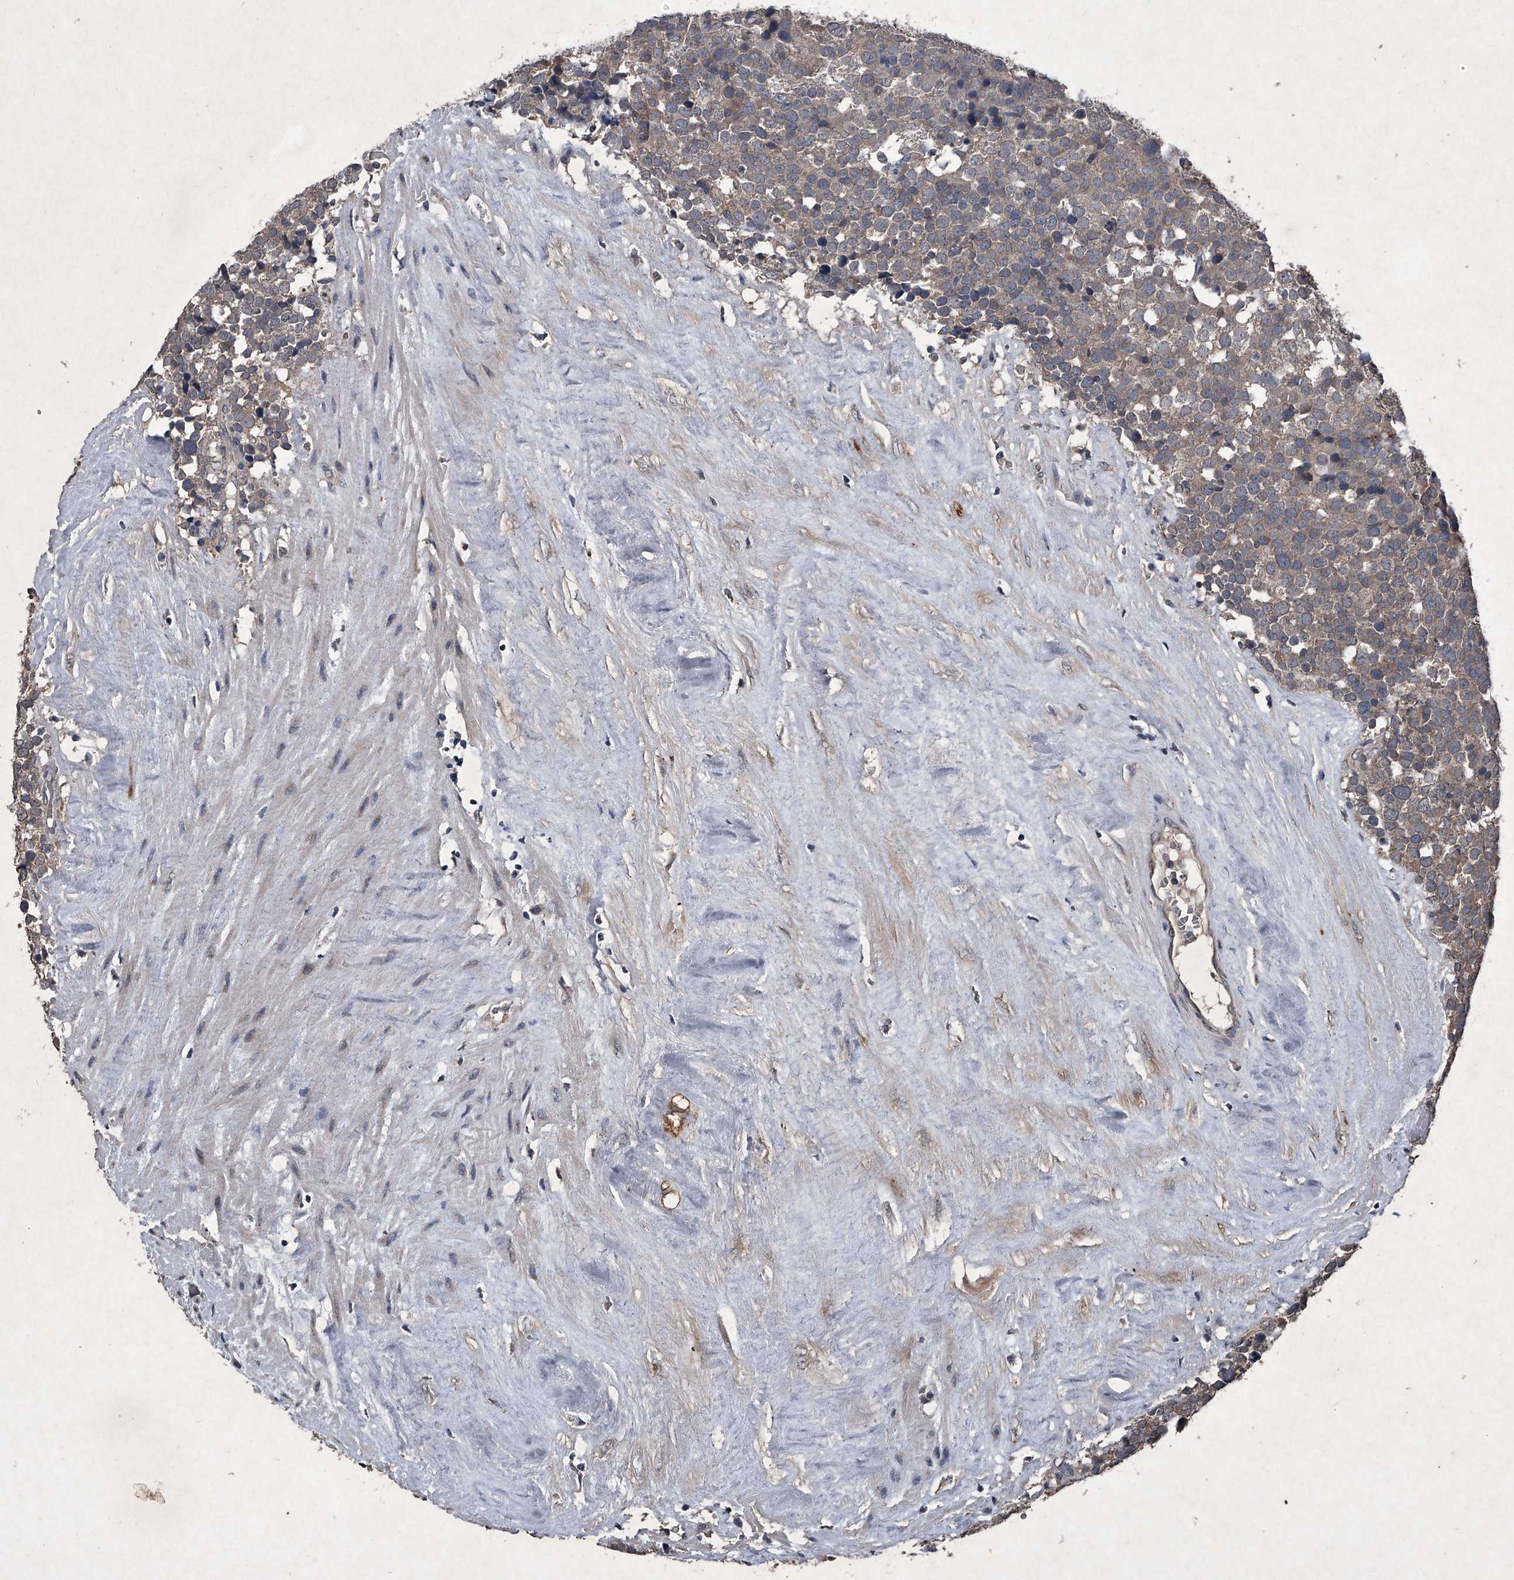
{"staining": {"intensity": "weak", "quantity": ">75%", "location": "cytoplasmic/membranous"}, "tissue": "testis cancer", "cell_type": "Tumor cells", "image_type": "cancer", "snomed": [{"axis": "morphology", "description": "Seminoma, NOS"}, {"axis": "topography", "description": "Testis"}], "caption": "Immunohistochemistry staining of testis cancer, which demonstrates low levels of weak cytoplasmic/membranous staining in about >75% of tumor cells indicating weak cytoplasmic/membranous protein expression. The staining was performed using DAB (brown) for protein detection and nuclei were counterstained in hematoxylin (blue).", "gene": "MAPKAP1", "patient": {"sex": "male", "age": 71}}